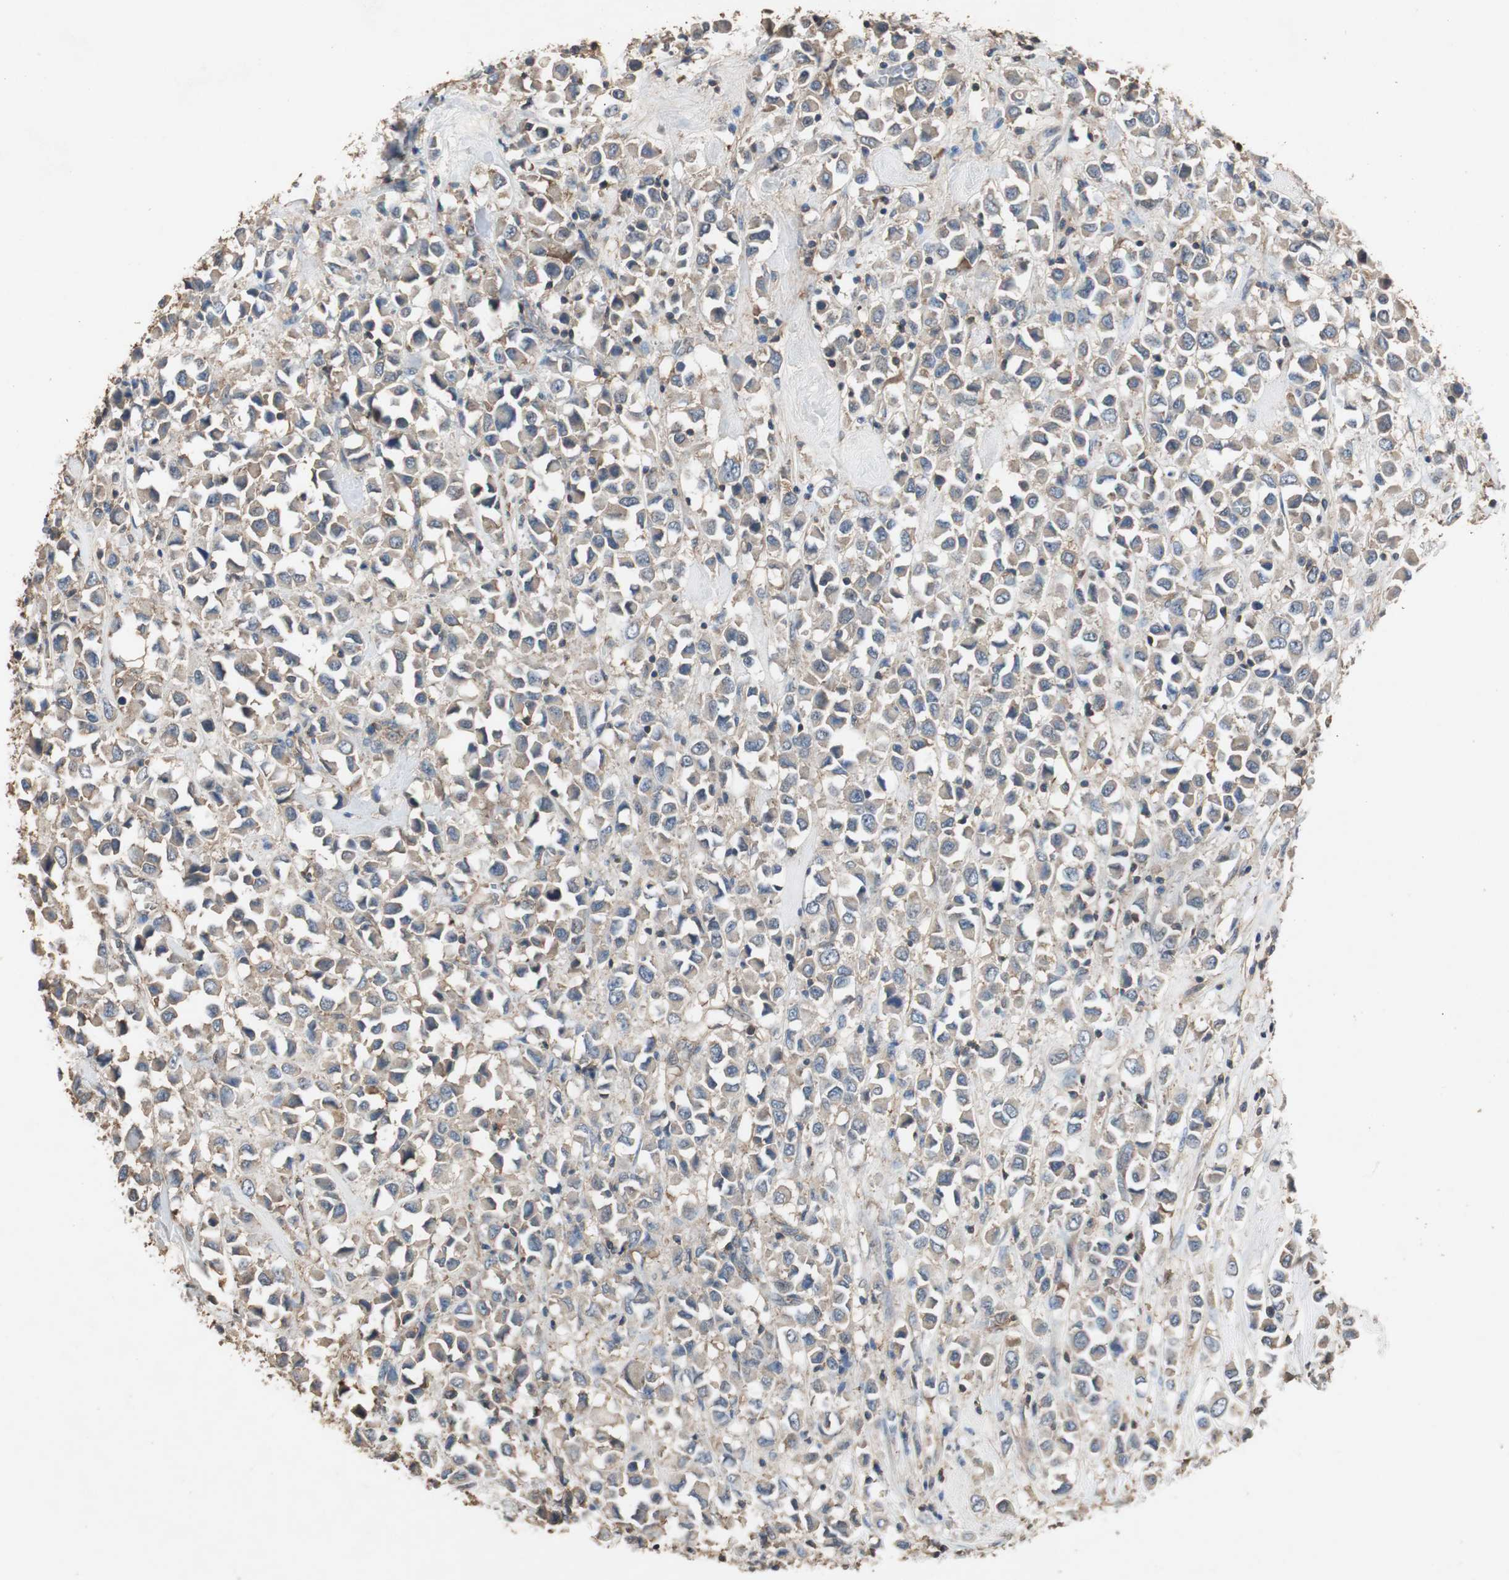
{"staining": {"intensity": "weak", "quantity": ">75%", "location": "cytoplasmic/membranous"}, "tissue": "breast cancer", "cell_type": "Tumor cells", "image_type": "cancer", "snomed": [{"axis": "morphology", "description": "Duct carcinoma"}, {"axis": "topography", "description": "Breast"}], "caption": "Immunohistochemistry image of invasive ductal carcinoma (breast) stained for a protein (brown), which exhibits low levels of weak cytoplasmic/membranous staining in approximately >75% of tumor cells.", "gene": "TNFRSF14", "patient": {"sex": "female", "age": 61}}